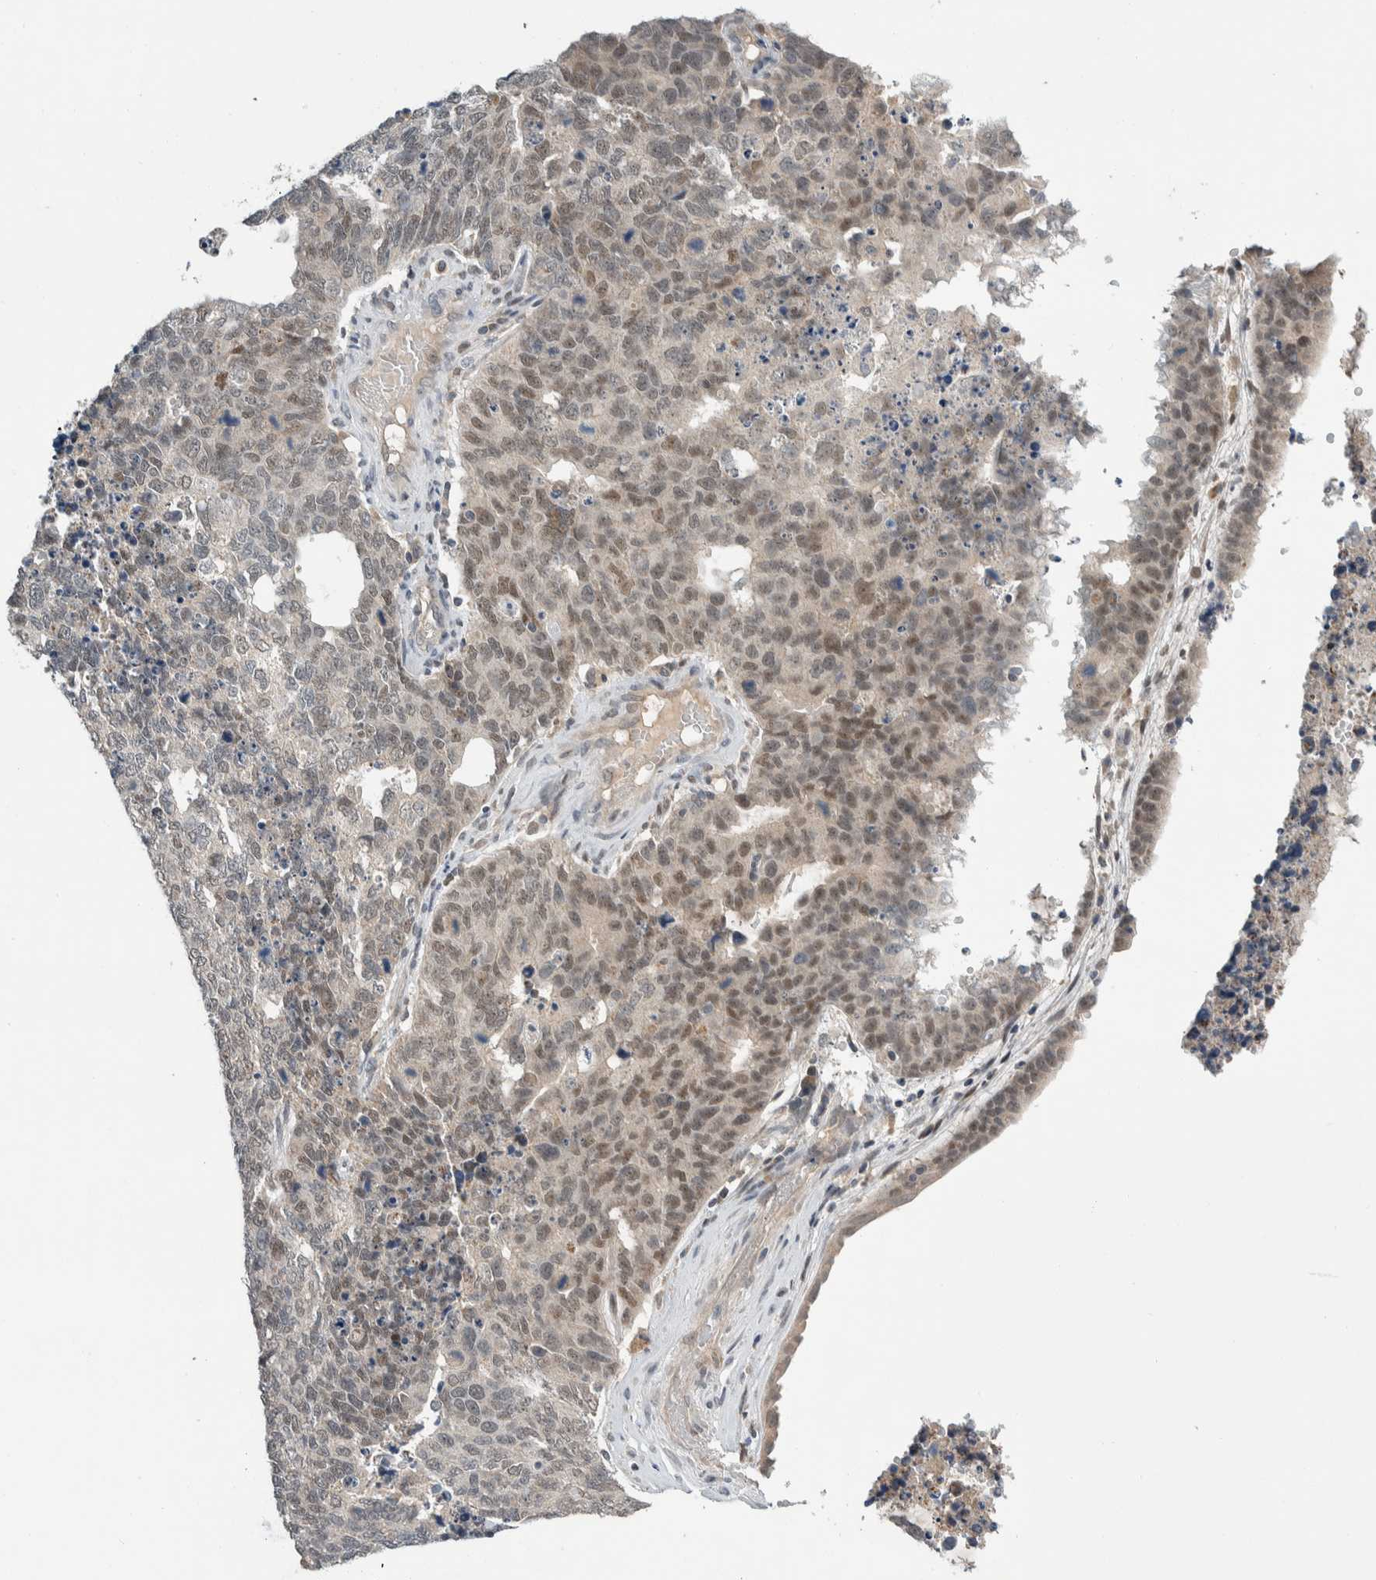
{"staining": {"intensity": "weak", "quantity": "25%-75%", "location": "nuclear"}, "tissue": "cervical cancer", "cell_type": "Tumor cells", "image_type": "cancer", "snomed": [{"axis": "morphology", "description": "Squamous cell carcinoma, NOS"}, {"axis": "topography", "description": "Cervix"}], "caption": "This histopathology image reveals cervical squamous cell carcinoma stained with immunohistochemistry to label a protein in brown. The nuclear of tumor cells show weak positivity for the protein. Nuclei are counter-stained blue.", "gene": "SHPK", "patient": {"sex": "female", "age": 63}}